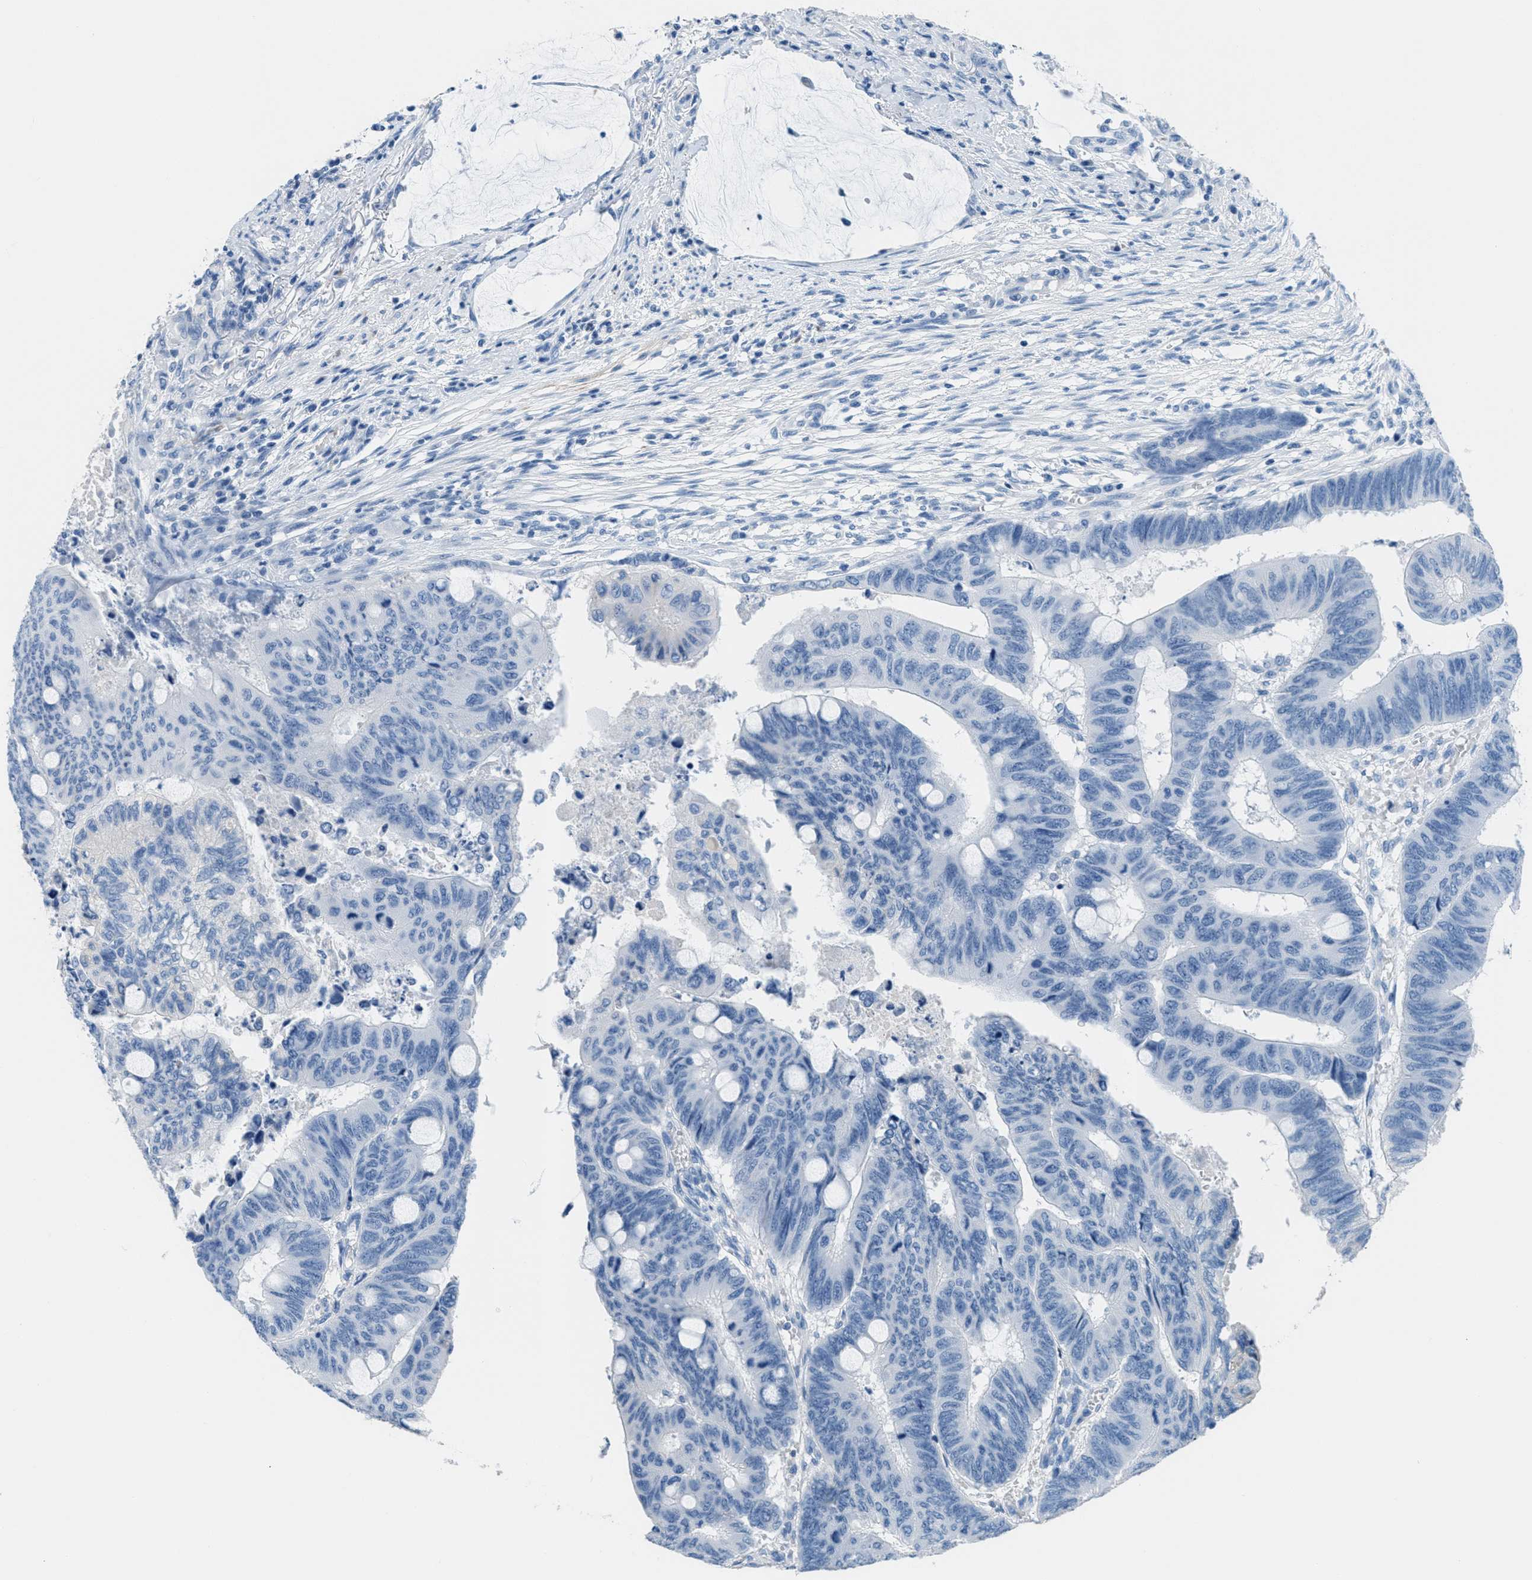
{"staining": {"intensity": "negative", "quantity": "none", "location": "none"}, "tissue": "colorectal cancer", "cell_type": "Tumor cells", "image_type": "cancer", "snomed": [{"axis": "morphology", "description": "Normal tissue, NOS"}, {"axis": "morphology", "description": "Adenocarcinoma, NOS"}, {"axis": "topography", "description": "Rectum"}, {"axis": "topography", "description": "Peripheral nerve tissue"}], "caption": "High magnification brightfield microscopy of colorectal adenocarcinoma stained with DAB (3,3'-diaminobenzidine) (brown) and counterstained with hematoxylin (blue): tumor cells show no significant staining. The staining was performed using DAB to visualize the protein expression in brown, while the nuclei were stained in blue with hematoxylin (Magnification: 20x).", "gene": "MGARP", "patient": {"sex": "male", "age": 92}}